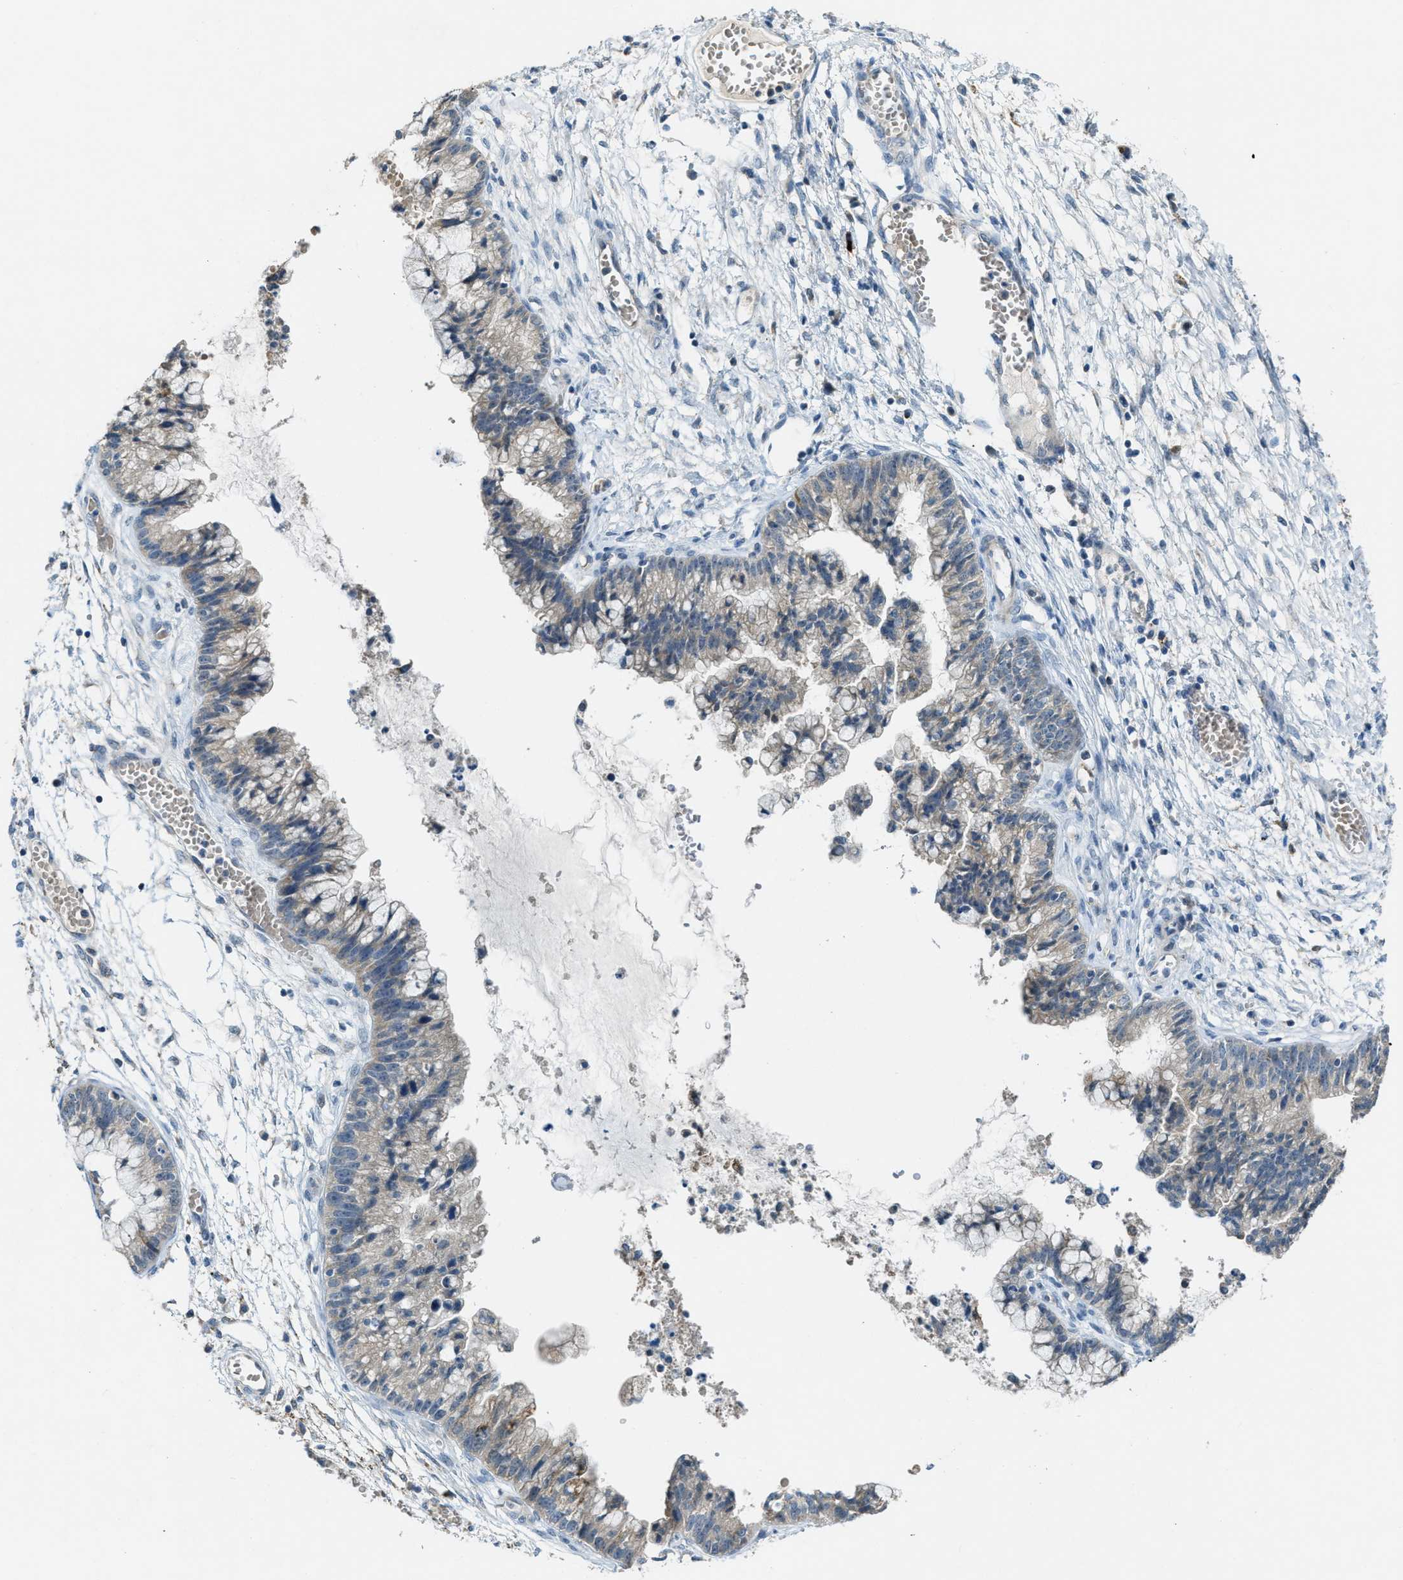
{"staining": {"intensity": "negative", "quantity": "none", "location": "none"}, "tissue": "cervical cancer", "cell_type": "Tumor cells", "image_type": "cancer", "snomed": [{"axis": "morphology", "description": "Adenocarcinoma, NOS"}, {"axis": "topography", "description": "Cervix"}], "caption": "Protein analysis of cervical adenocarcinoma reveals no significant positivity in tumor cells.", "gene": "CDON", "patient": {"sex": "female", "age": 44}}